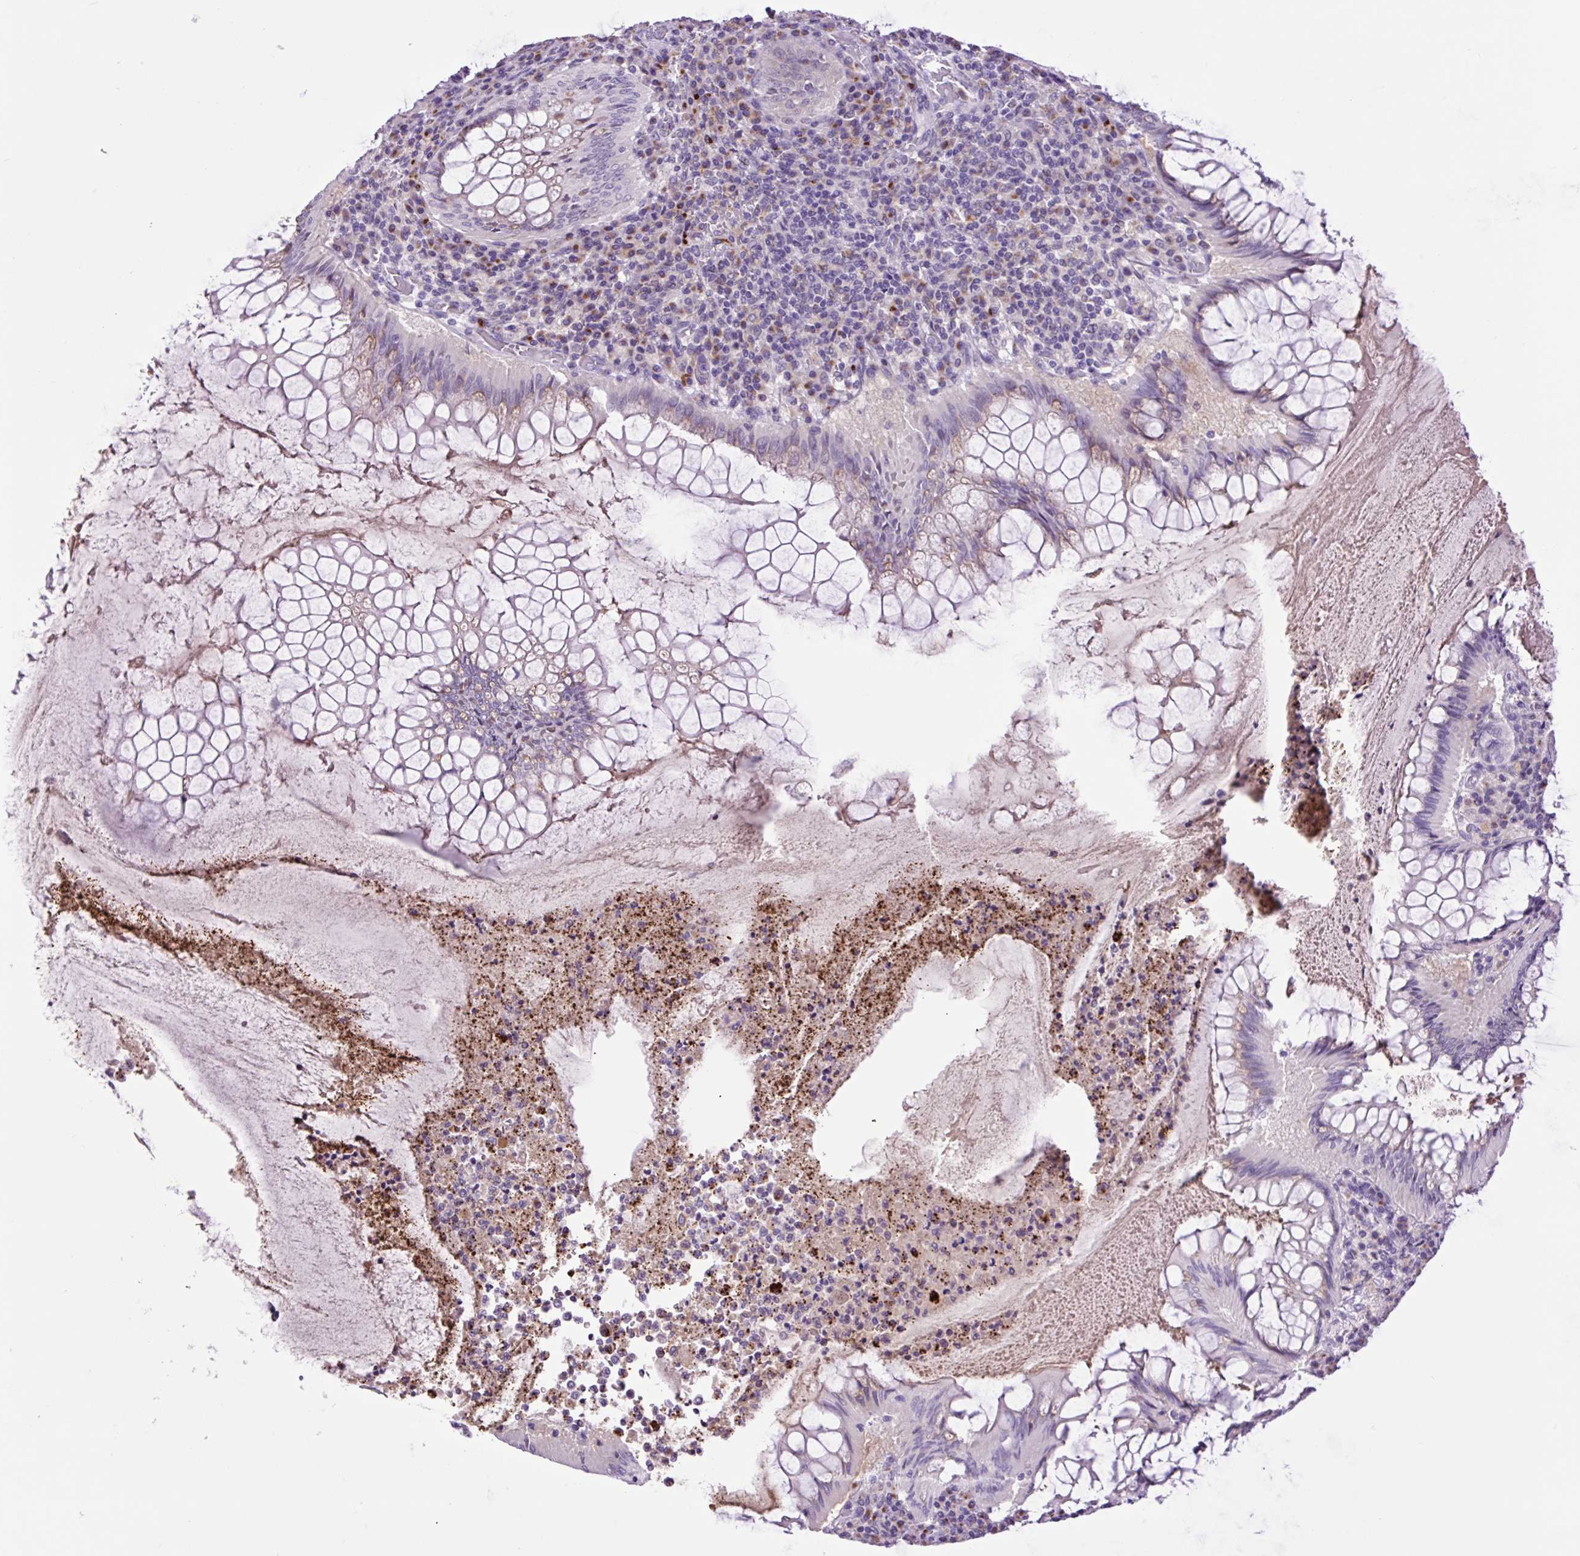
{"staining": {"intensity": "negative", "quantity": "none", "location": "none"}, "tissue": "colorectal cancer", "cell_type": "Tumor cells", "image_type": "cancer", "snomed": [{"axis": "morphology", "description": "Adenocarcinoma, NOS"}, {"axis": "topography", "description": "Colon"}], "caption": "The histopathology image demonstrates no staining of tumor cells in adenocarcinoma (colorectal).", "gene": "MFSD3", "patient": {"sex": "male", "age": 67}}